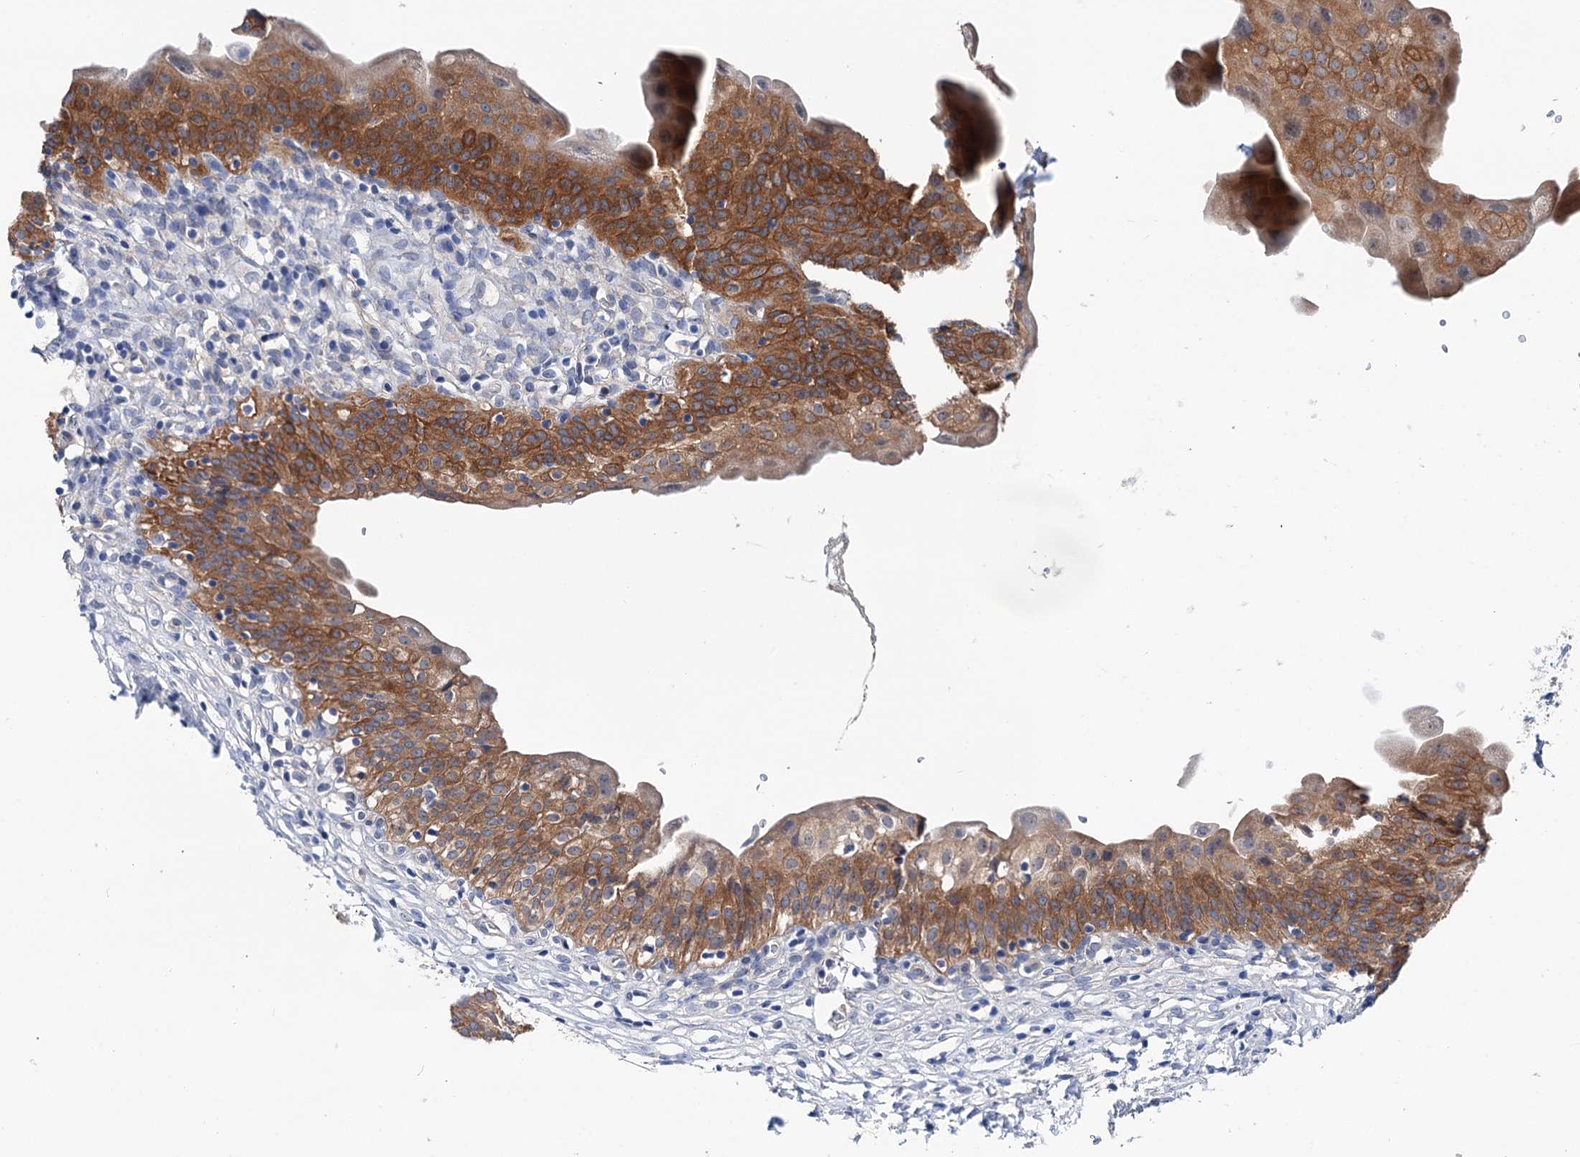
{"staining": {"intensity": "strong", "quantity": ">75%", "location": "cytoplasmic/membranous"}, "tissue": "urinary bladder", "cell_type": "Urothelial cells", "image_type": "normal", "snomed": [{"axis": "morphology", "description": "Normal tissue, NOS"}, {"axis": "topography", "description": "Urinary bladder"}], "caption": "Protein staining demonstrates strong cytoplasmic/membranous expression in about >75% of urothelial cells in unremarkable urinary bladder.", "gene": "SHROOM1", "patient": {"sex": "male", "age": 55}}